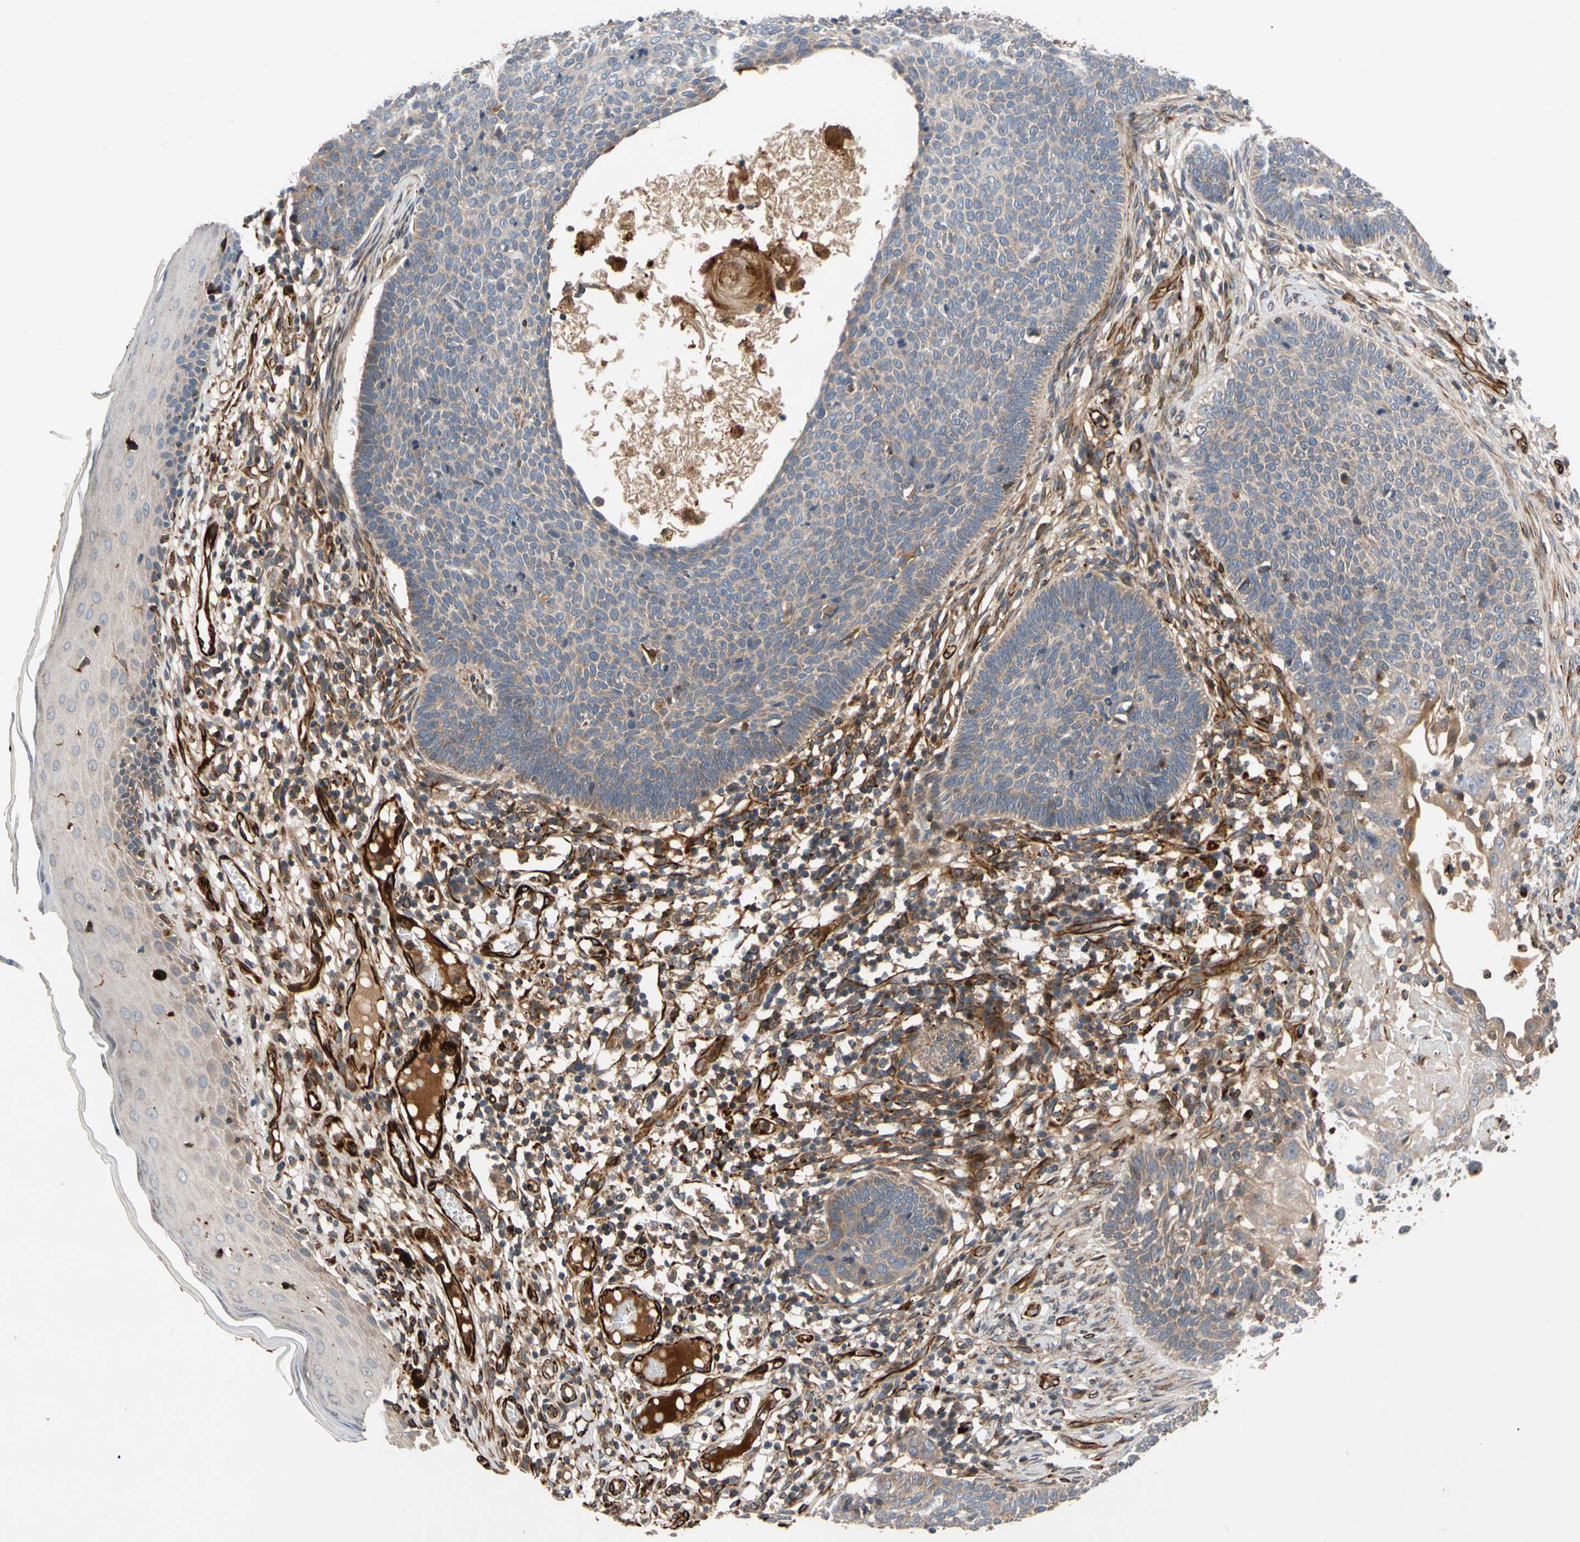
{"staining": {"intensity": "weak", "quantity": ">75%", "location": "cytoplasmic/membranous"}, "tissue": "skin cancer", "cell_type": "Tumor cells", "image_type": "cancer", "snomed": [{"axis": "morphology", "description": "Normal tissue, NOS"}, {"axis": "morphology", "description": "Basal cell carcinoma"}, {"axis": "topography", "description": "Skin"}], "caption": "Protein expression analysis of human skin cancer reveals weak cytoplasmic/membranous expression in approximately >75% of tumor cells.", "gene": "FGD6", "patient": {"sex": "male", "age": 87}}